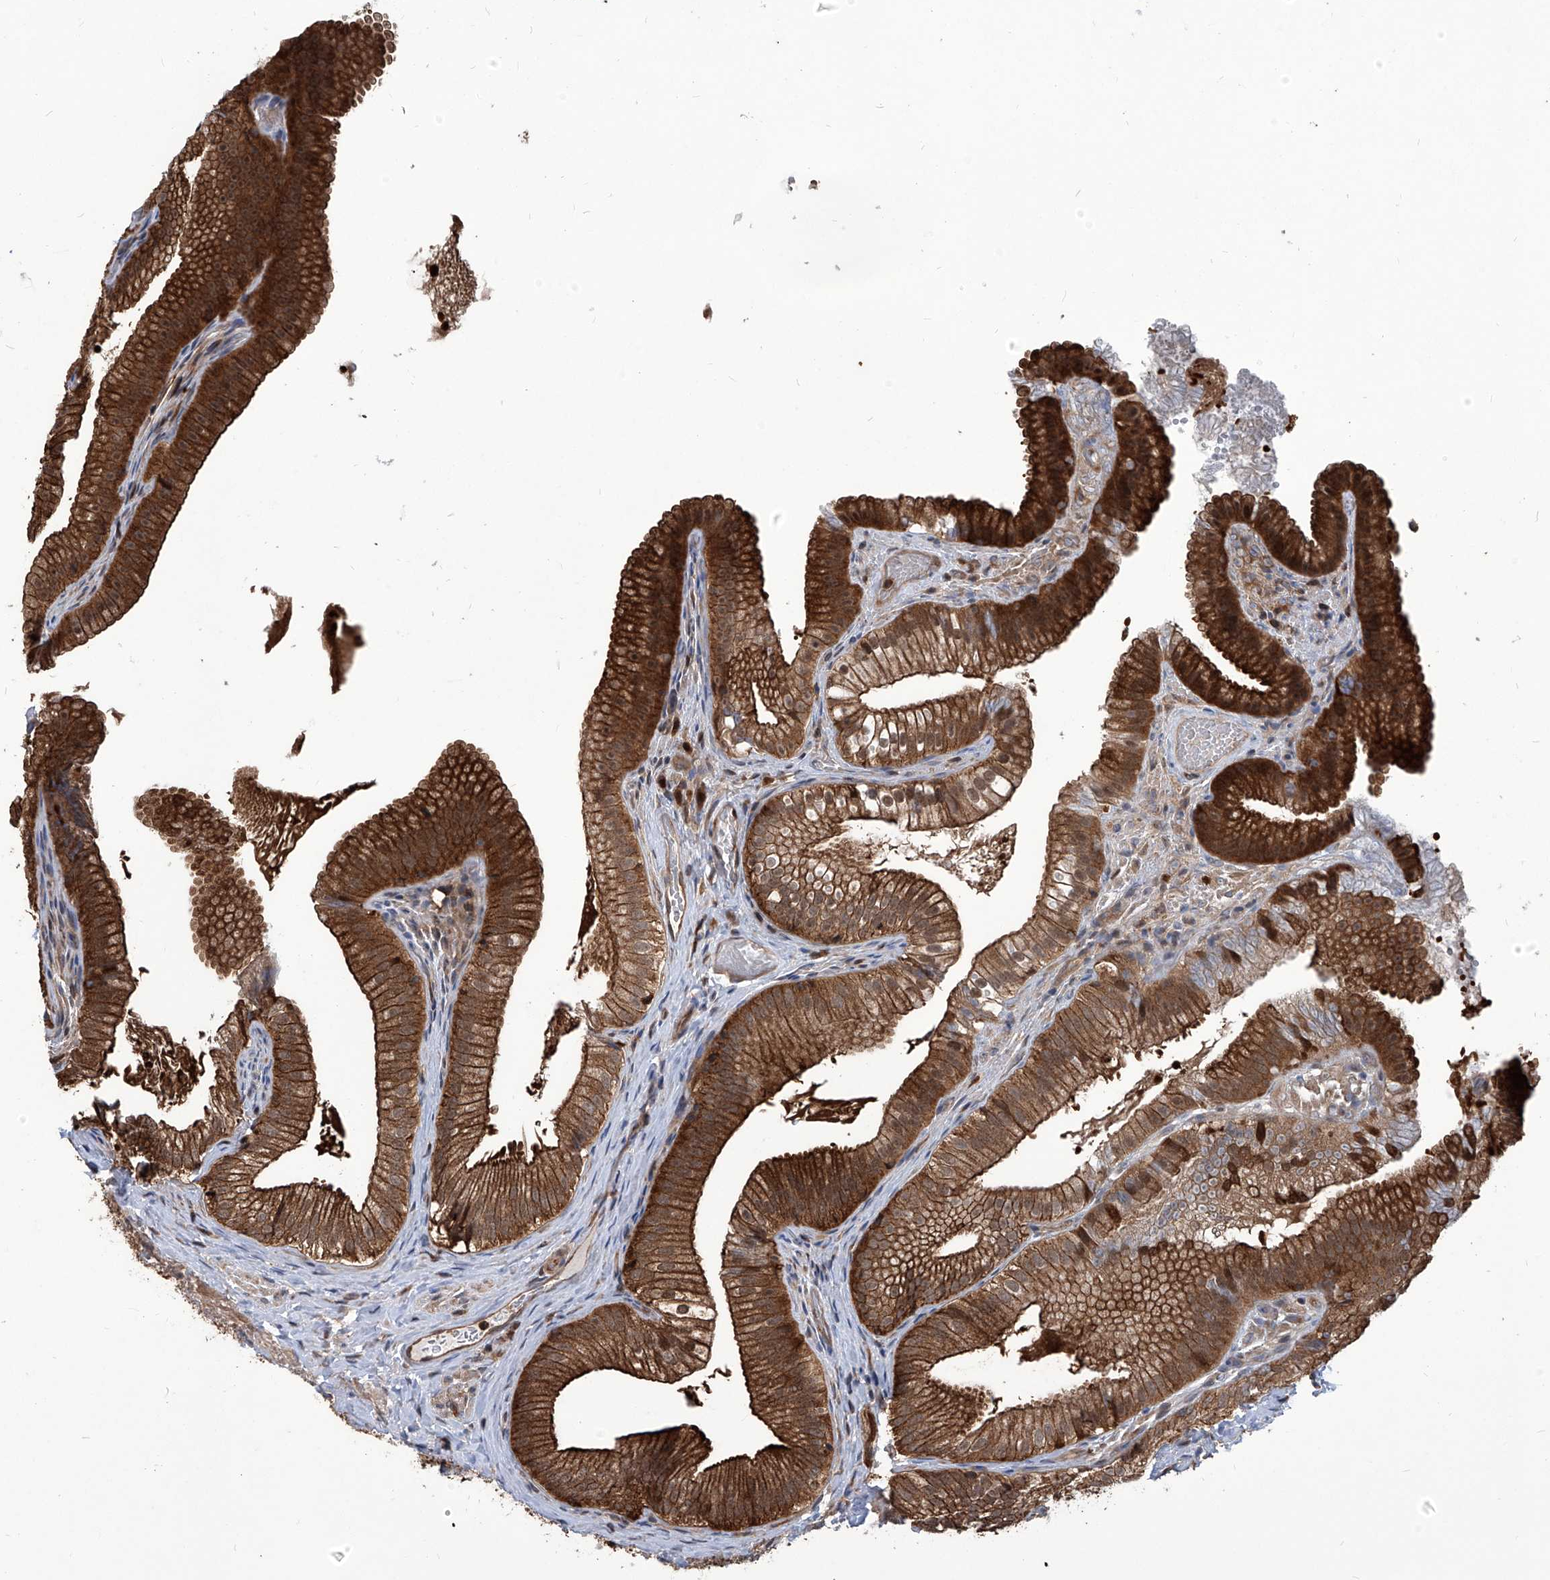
{"staining": {"intensity": "strong", "quantity": ">75%", "location": "cytoplasmic/membranous,nuclear"}, "tissue": "gallbladder", "cell_type": "Glandular cells", "image_type": "normal", "snomed": [{"axis": "morphology", "description": "Normal tissue, NOS"}, {"axis": "topography", "description": "Gallbladder"}], "caption": "A photomicrograph of human gallbladder stained for a protein shows strong cytoplasmic/membranous,nuclear brown staining in glandular cells.", "gene": "PSMB1", "patient": {"sex": "female", "age": 30}}